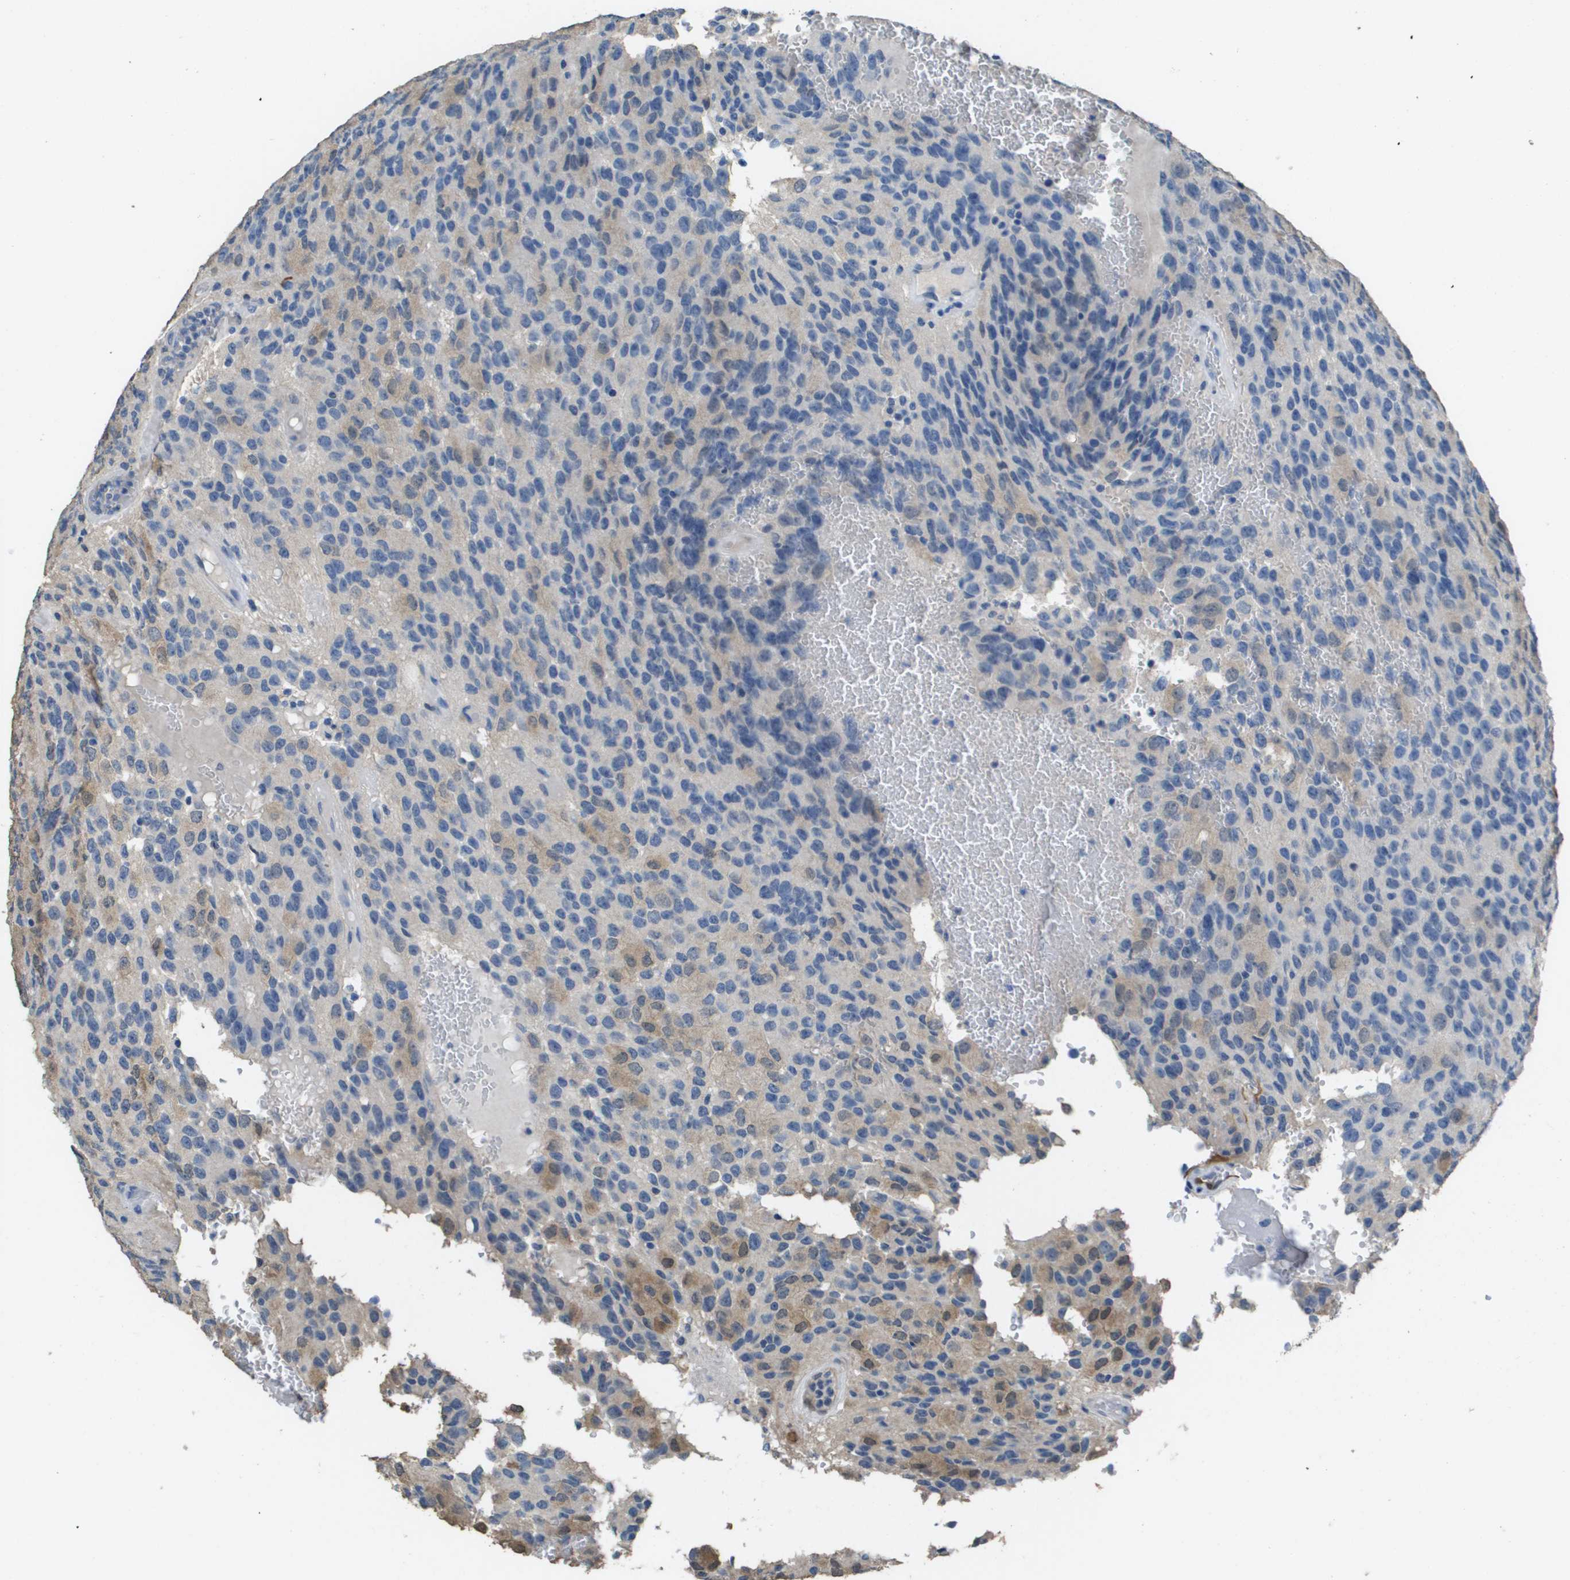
{"staining": {"intensity": "weak", "quantity": "25%-75%", "location": "cytoplasmic/membranous"}, "tissue": "glioma", "cell_type": "Tumor cells", "image_type": "cancer", "snomed": [{"axis": "morphology", "description": "Glioma, malignant, High grade"}, {"axis": "topography", "description": "Brain"}], "caption": "IHC image of glioma stained for a protein (brown), which displays low levels of weak cytoplasmic/membranous expression in about 25%-75% of tumor cells.", "gene": "FABP5", "patient": {"sex": "male", "age": 32}}